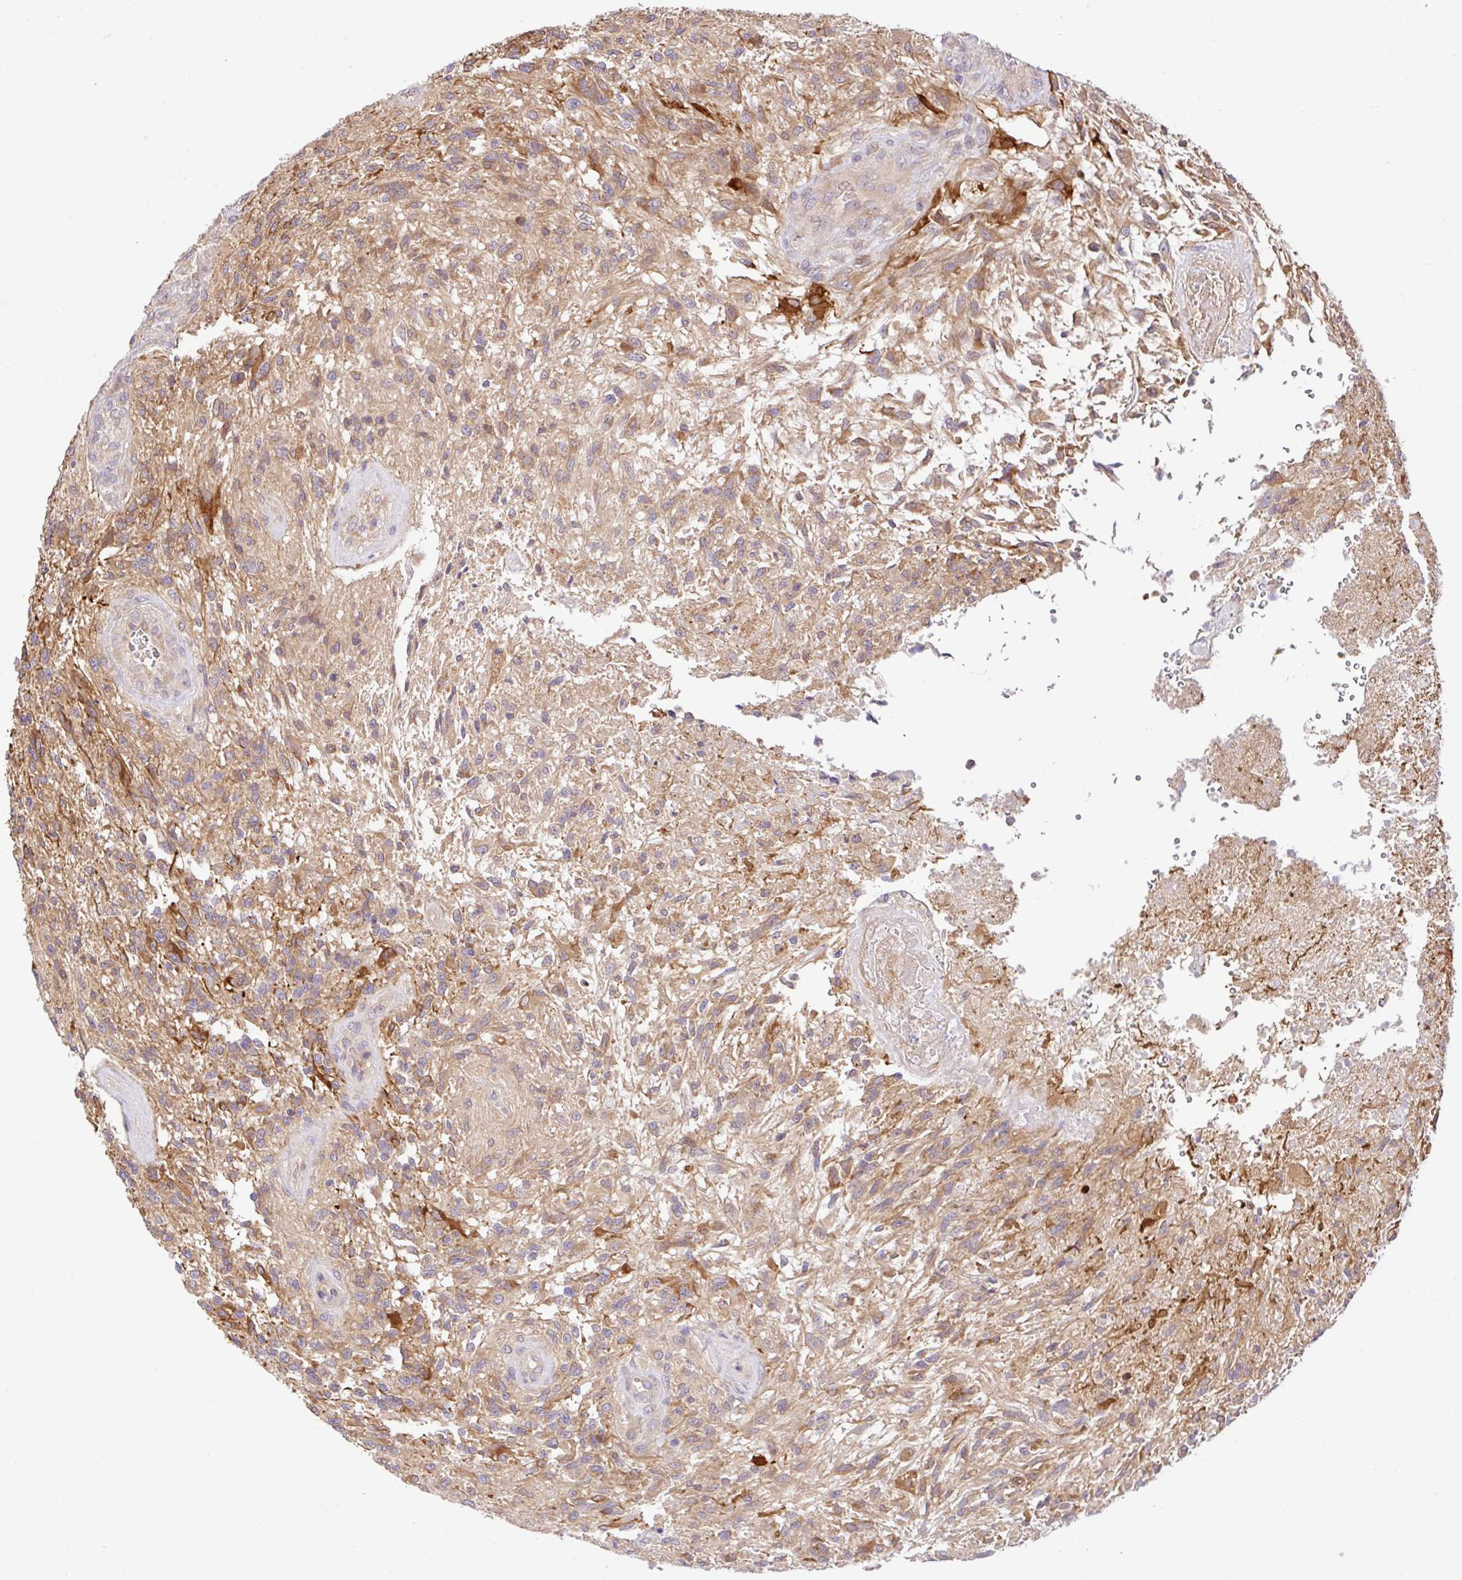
{"staining": {"intensity": "moderate", "quantity": ">75%", "location": "cytoplasmic/membranous"}, "tissue": "glioma", "cell_type": "Tumor cells", "image_type": "cancer", "snomed": [{"axis": "morphology", "description": "Glioma, malignant, High grade"}, {"axis": "topography", "description": "Brain"}], "caption": "Immunohistochemistry (DAB (3,3'-diaminobenzidine)) staining of glioma displays moderate cytoplasmic/membranous protein positivity in approximately >75% of tumor cells.", "gene": "UBE4A", "patient": {"sex": "male", "age": 56}}